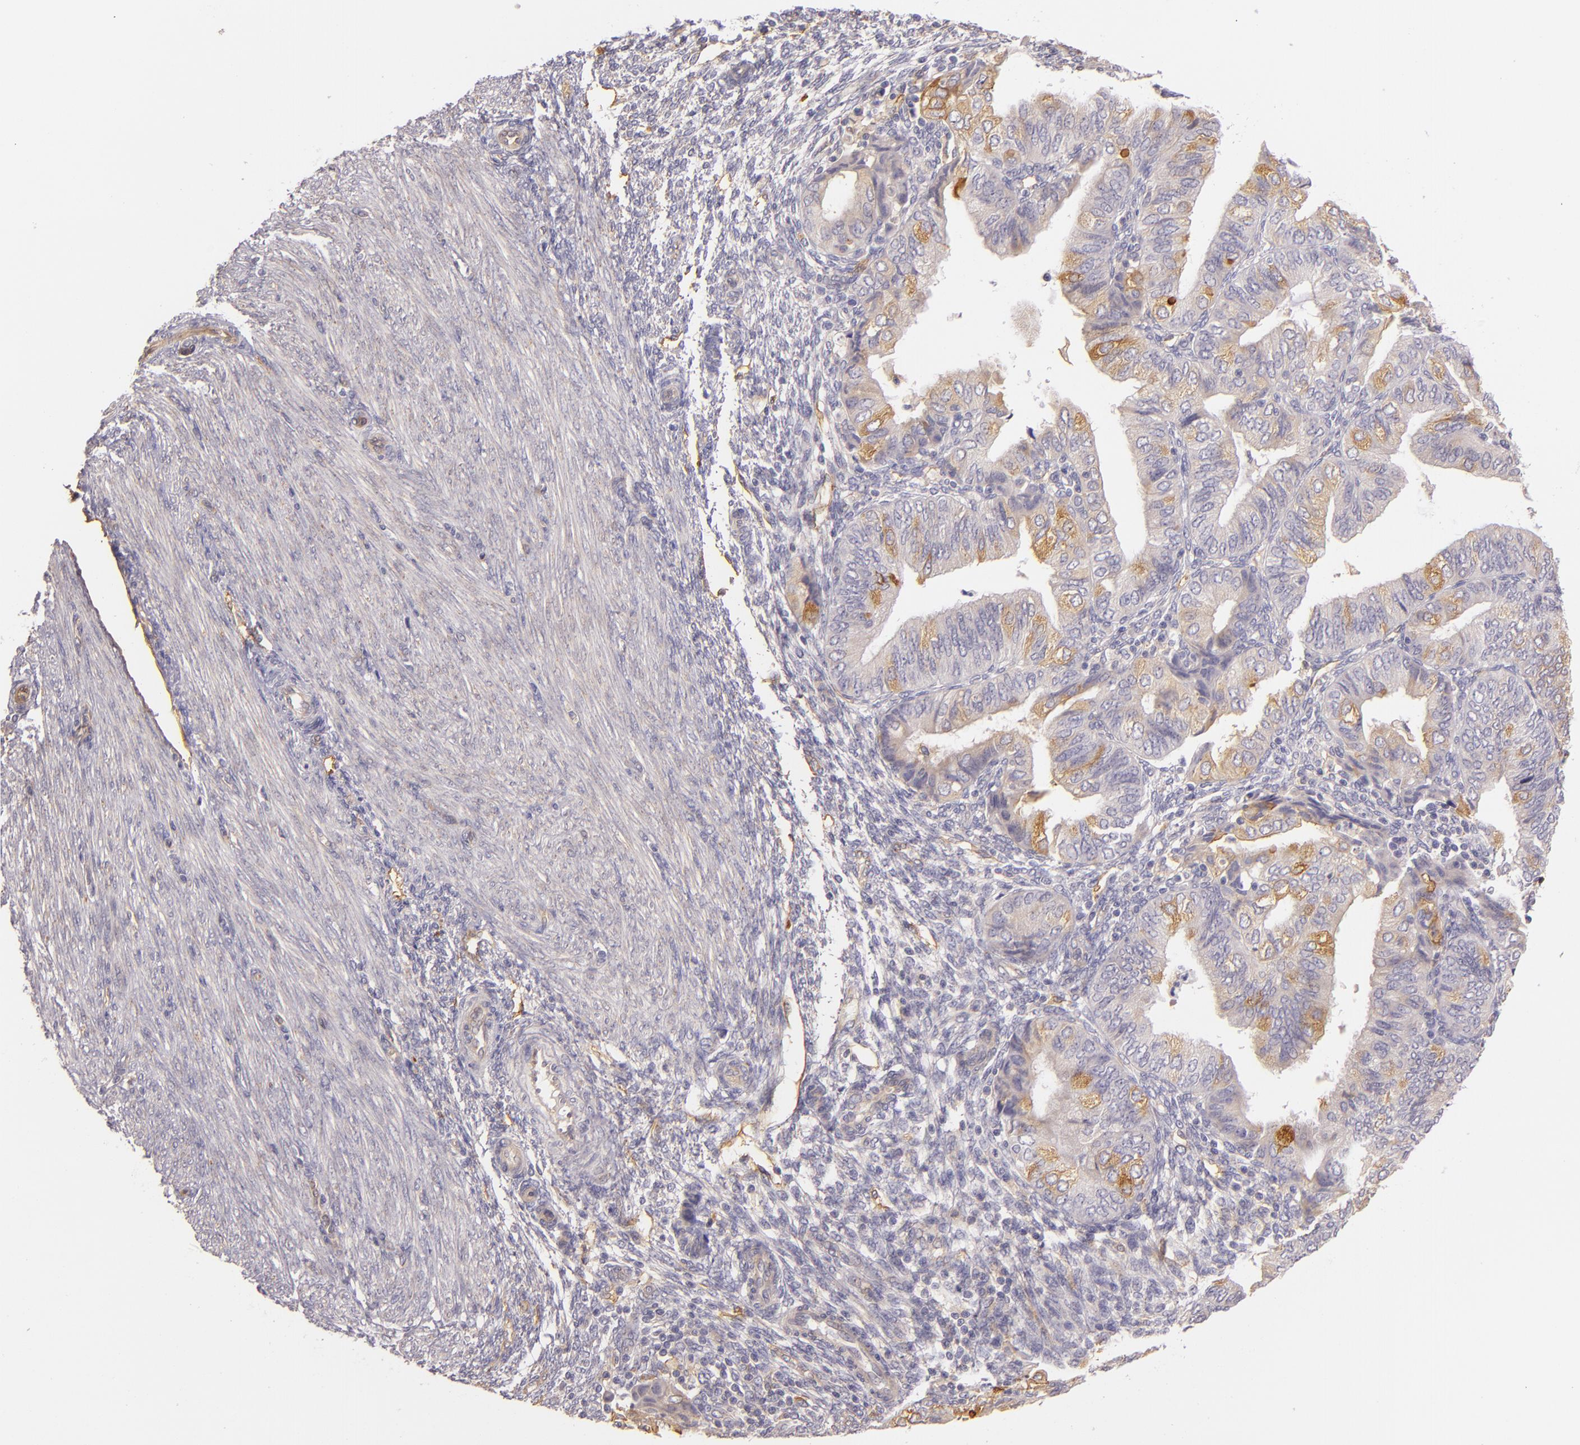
{"staining": {"intensity": "moderate", "quantity": "<25%", "location": "cytoplasmic/membranous"}, "tissue": "endometrial cancer", "cell_type": "Tumor cells", "image_type": "cancer", "snomed": [{"axis": "morphology", "description": "Adenocarcinoma, NOS"}, {"axis": "topography", "description": "Endometrium"}], "caption": "Immunohistochemistry photomicrograph of endometrial cancer (adenocarcinoma) stained for a protein (brown), which shows low levels of moderate cytoplasmic/membranous expression in about <25% of tumor cells.", "gene": "CTSF", "patient": {"sex": "female", "age": 51}}